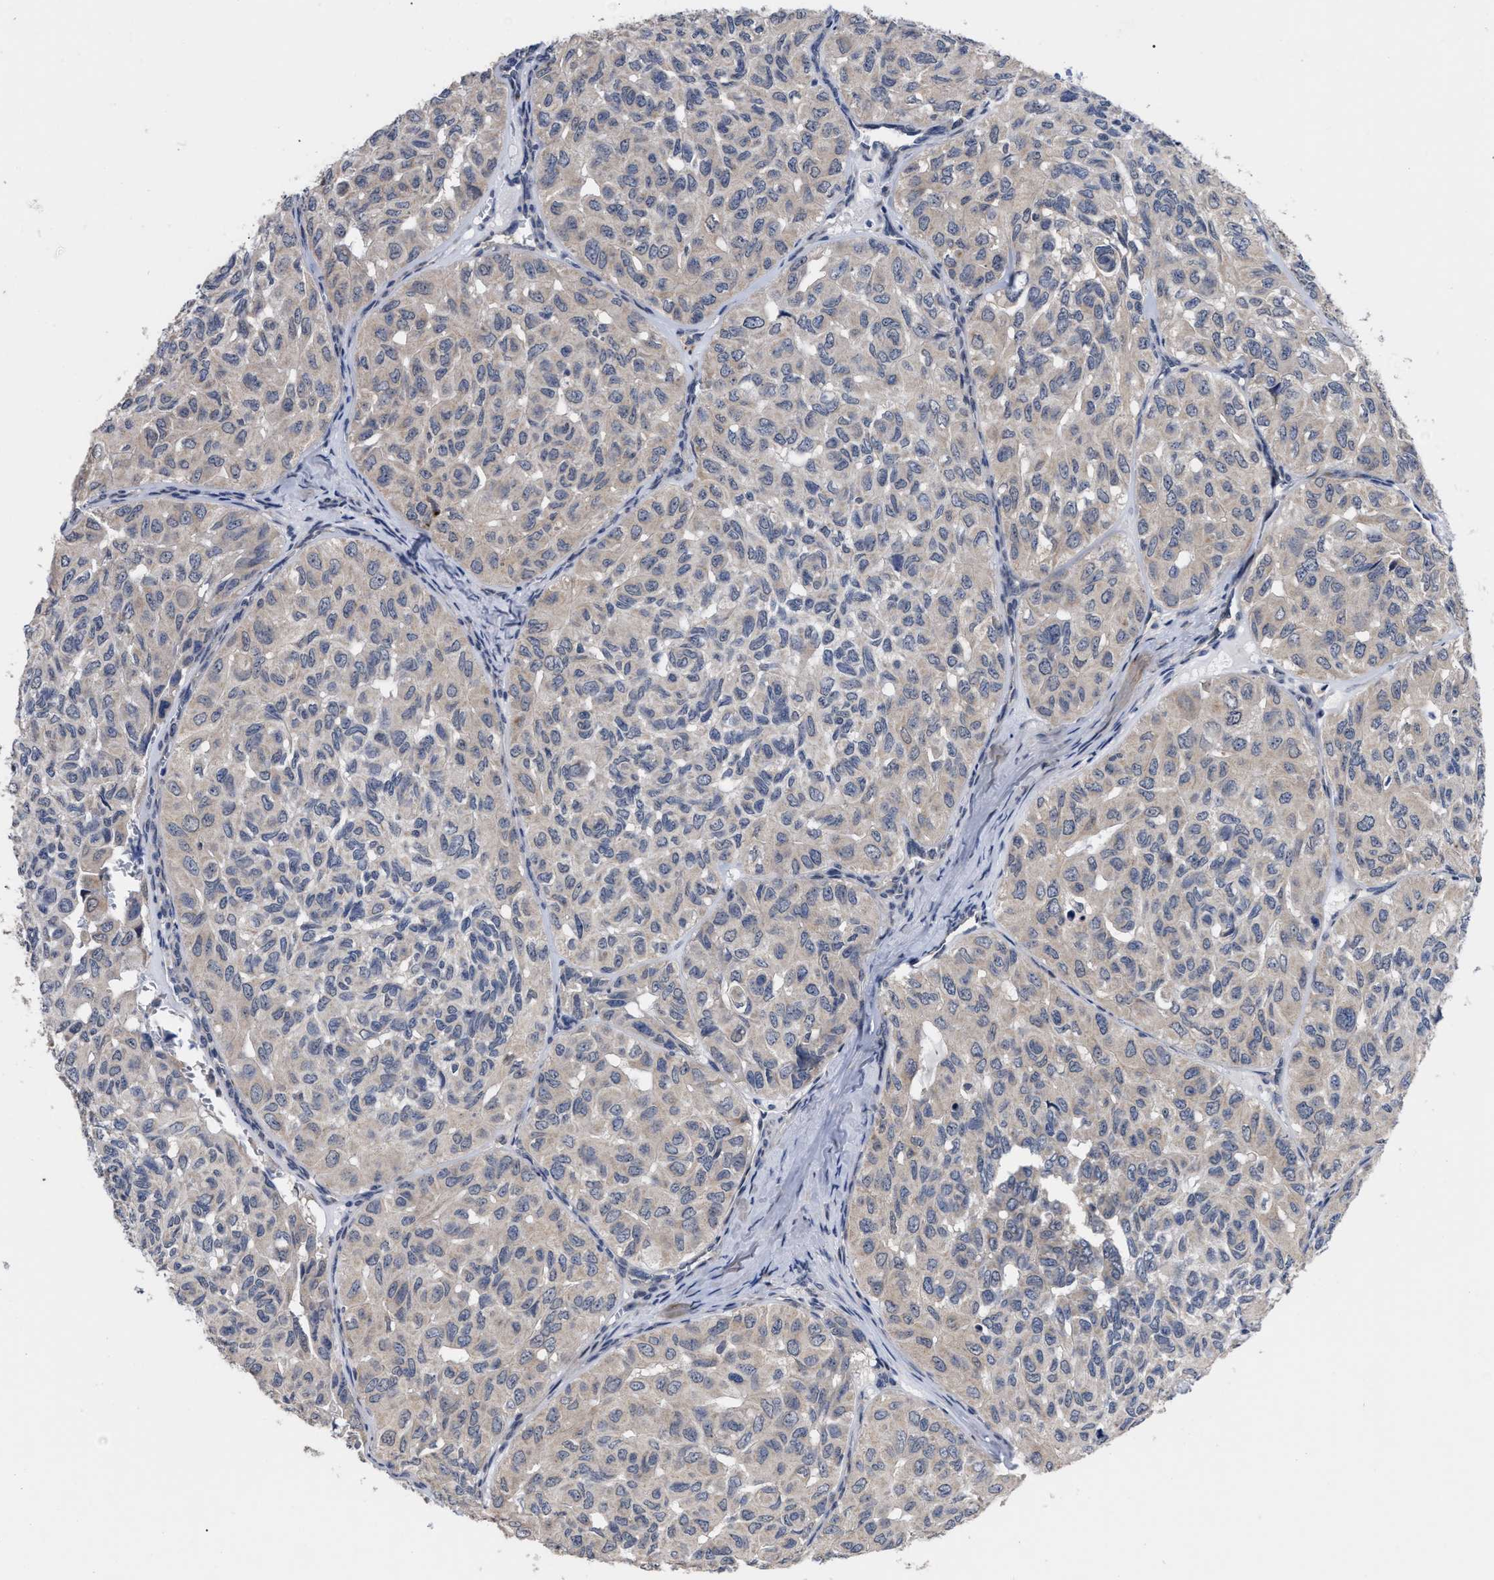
{"staining": {"intensity": "negative", "quantity": "none", "location": "none"}, "tissue": "head and neck cancer", "cell_type": "Tumor cells", "image_type": "cancer", "snomed": [{"axis": "morphology", "description": "Adenocarcinoma, NOS"}, {"axis": "topography", "description": "Salivary gland, NOS"}, {"axis": "topography", "description": "Head-Neck"}], "caption": "Immunohistochemistry histopathology image of human head and neck cancer stained for a protein (brown), which displays no staining in tumor cells.", "gene": "CCN5", "patient": {"sex": "female", "age": 76}}